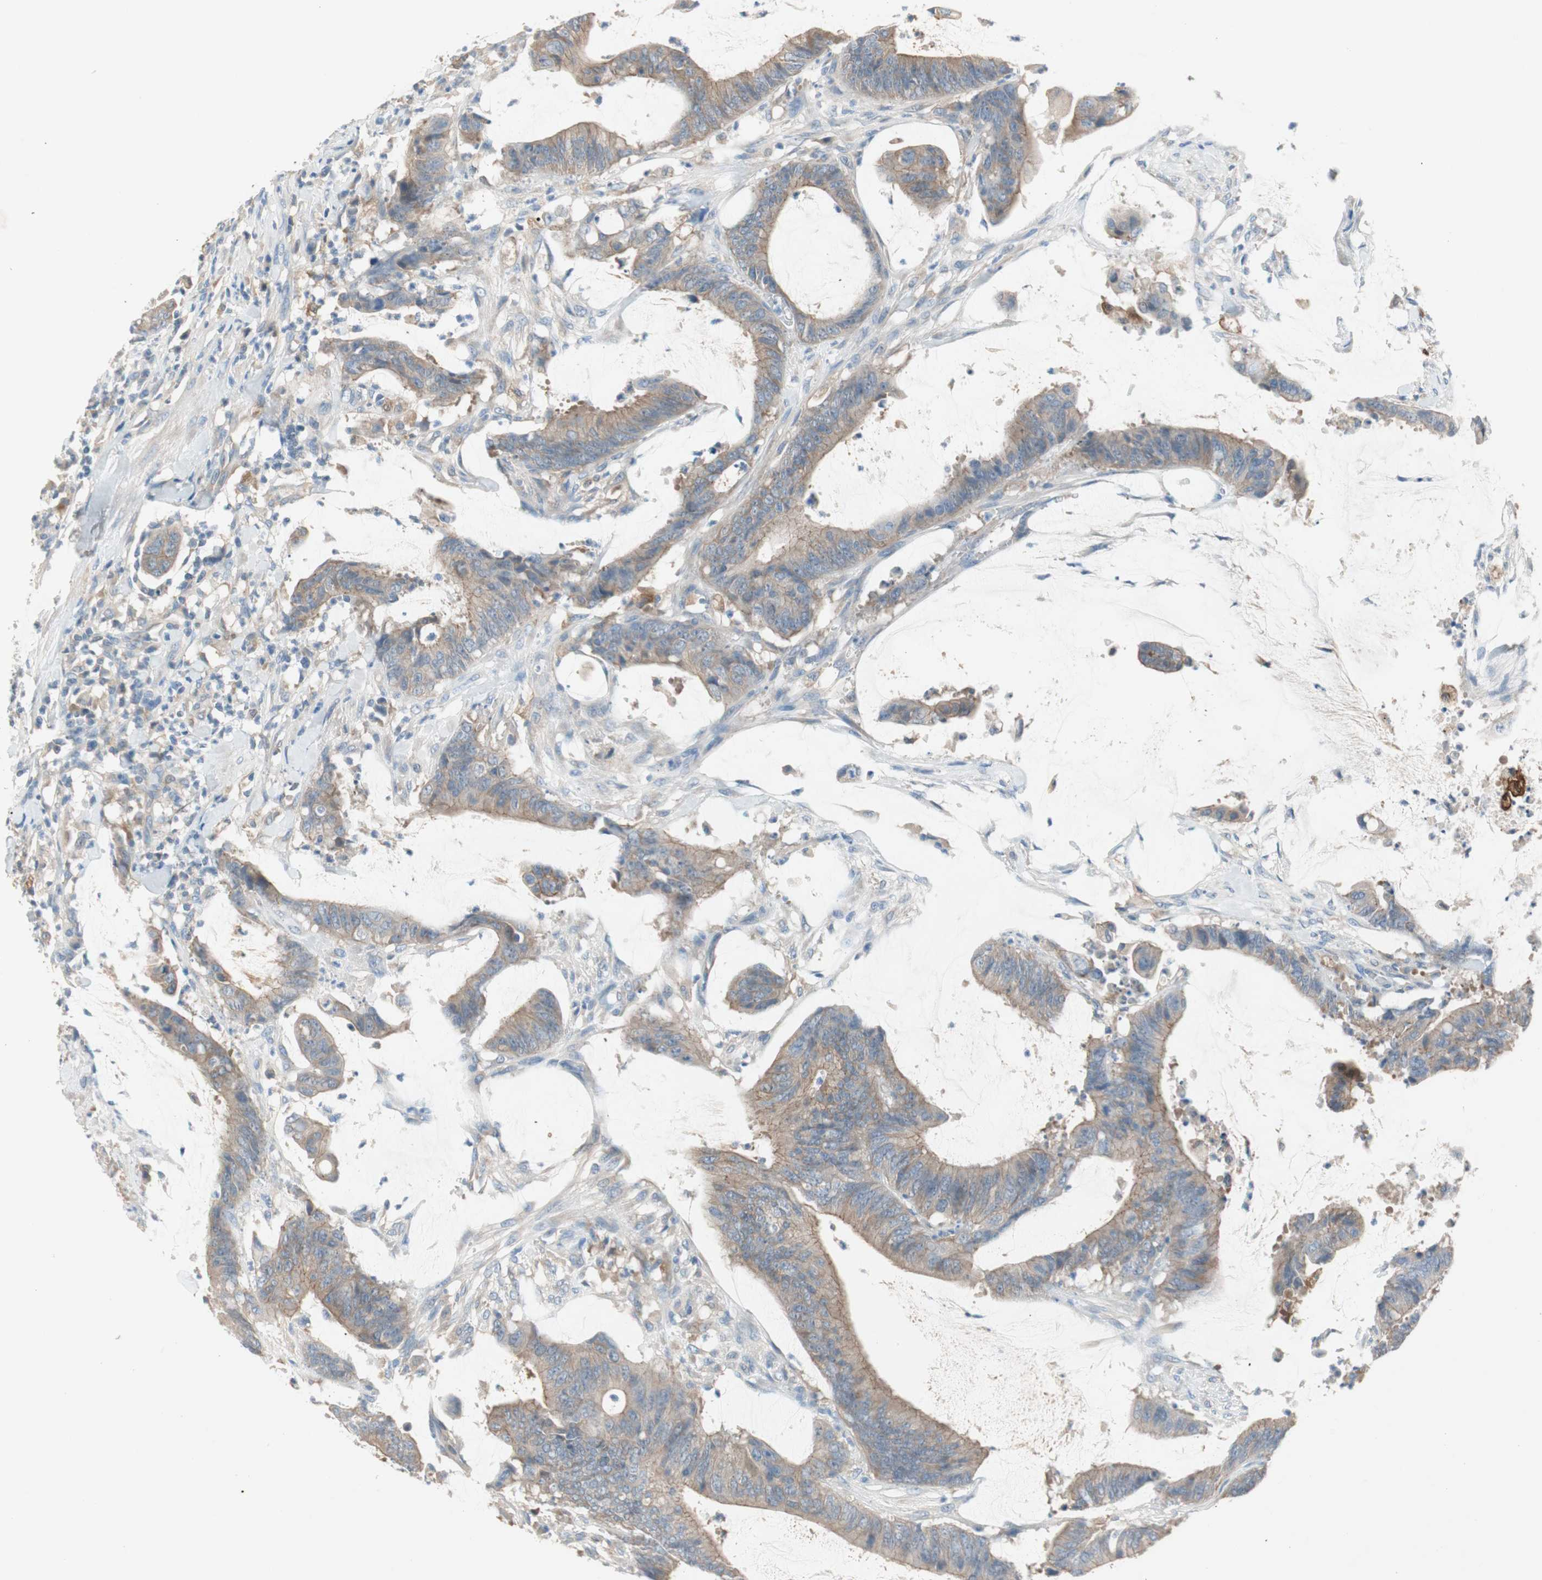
{"staining": {"intensity": "weak", "quantity": ">75%", "location": "cytoplasmic/membranous"}, "tissue": "colorectal cancer", "cell_type": "Tumor cells", "image_type": "cancer", "snomed": [{"axis": "morphology", "description": "Adenocarcinoma, NOS"}, {"axis": "topography", "description": "Rectum"}], "caption": "Weak cytoplasmic/membranous protein positivity is seen in about >75% of tumor cells in colorectal cancer (adenocarcinoma).", "gene": "GLUL", "patient": {"sex": "female", "age": 66}}